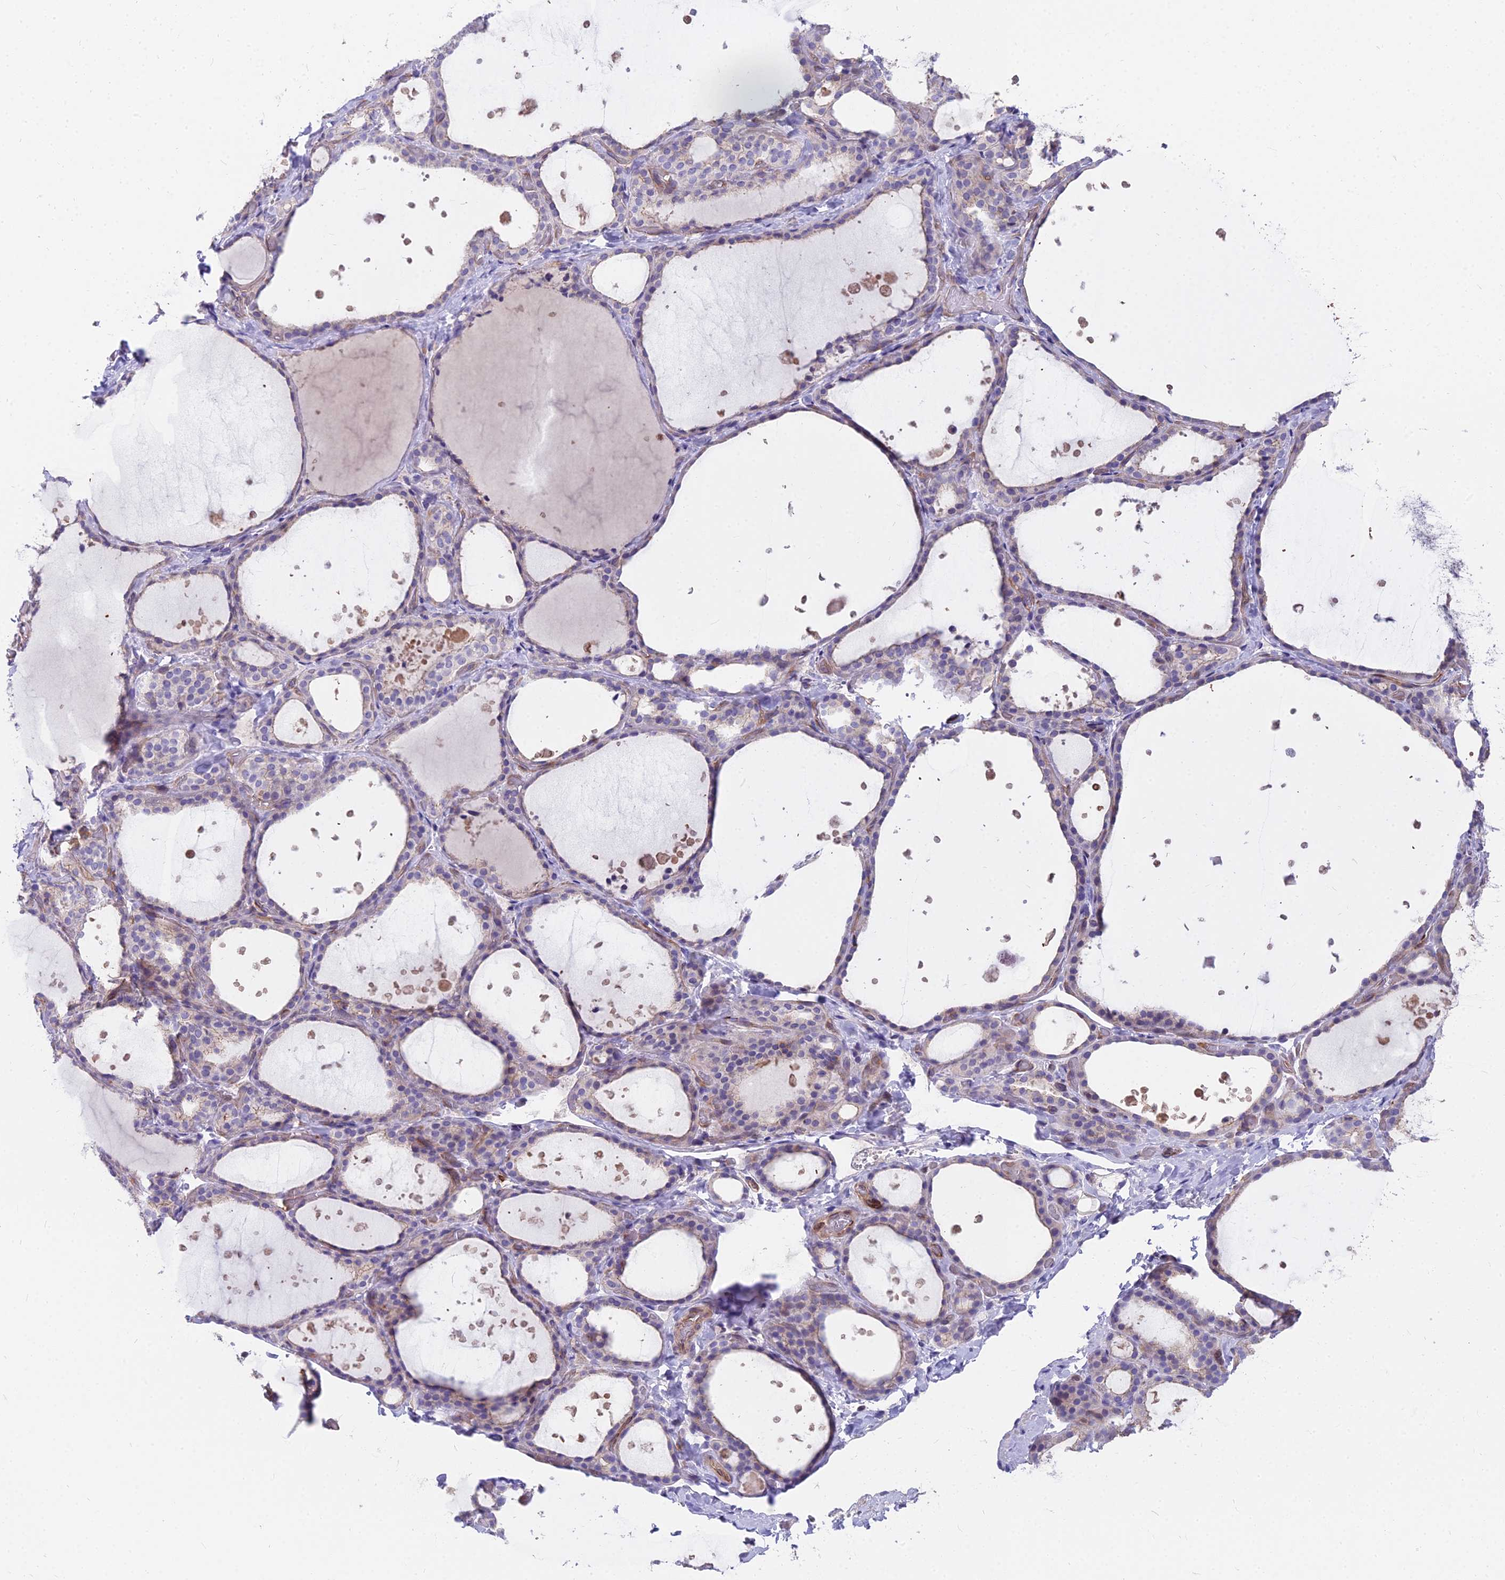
{"staining": {"intensity": "weak", "quantity": "<25%", "location": "cytoplasmic/membranous"}, "tissue": "thyroid gland", "cell_type": "Glandular cells", "image_type": "normal", "snomed": [{"axis": "morphology", "description": "Normal tissue, NOS"}, {"axis": "topography", "description": "Thyroid gland"}], "caption": "DAB (3,3'-diaminobenzidine) immunohistochemical staining of normal thyroid gland displays no significant positivity in glandular cells.", "gene": "HLA", "patient": {"sex": "female", "age": 44}}